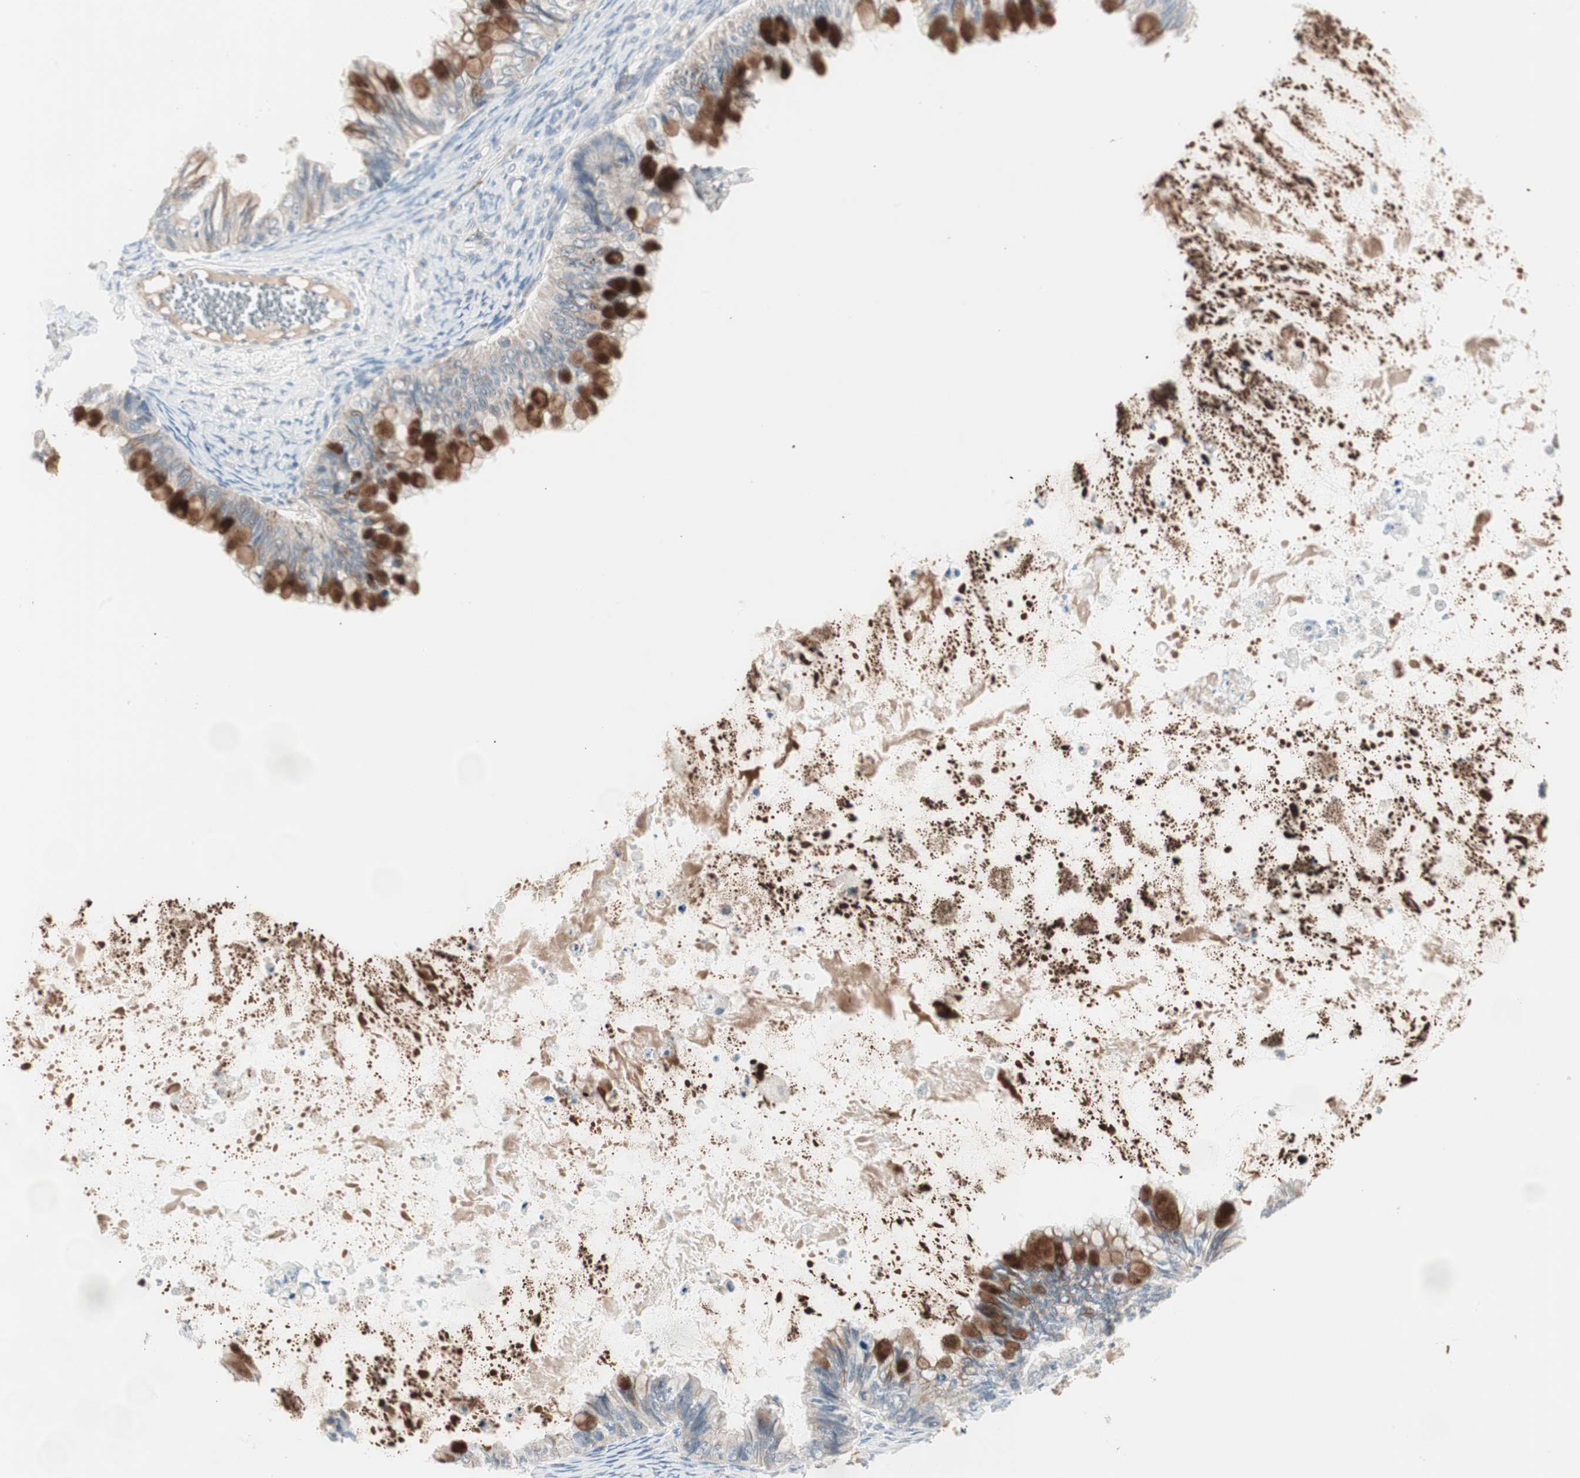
{"staining": {"intensity": "strong", "quantity": ">75%", "location": "cytoplasmic/membranous"}, "tissue": "ovarian cancer", "cell_type": "Tumor cells", "image_type": "cancer", "snomed": [{"axis": "morphology", "description": "Cystadenocarcinoma, mucinous, NOS"}, {"axis": "topography", "description": "Ovary"}], "caption": "This is an image of immunohistochemistry (IHC) staining of ovarian cancer (mucinous cystadenocarcinoma), which shows strong staining in the cytoplasmic/membranous of tumor cells.", "gene": "FGFR4", "patient": {"sex": "female", "age": 80}}